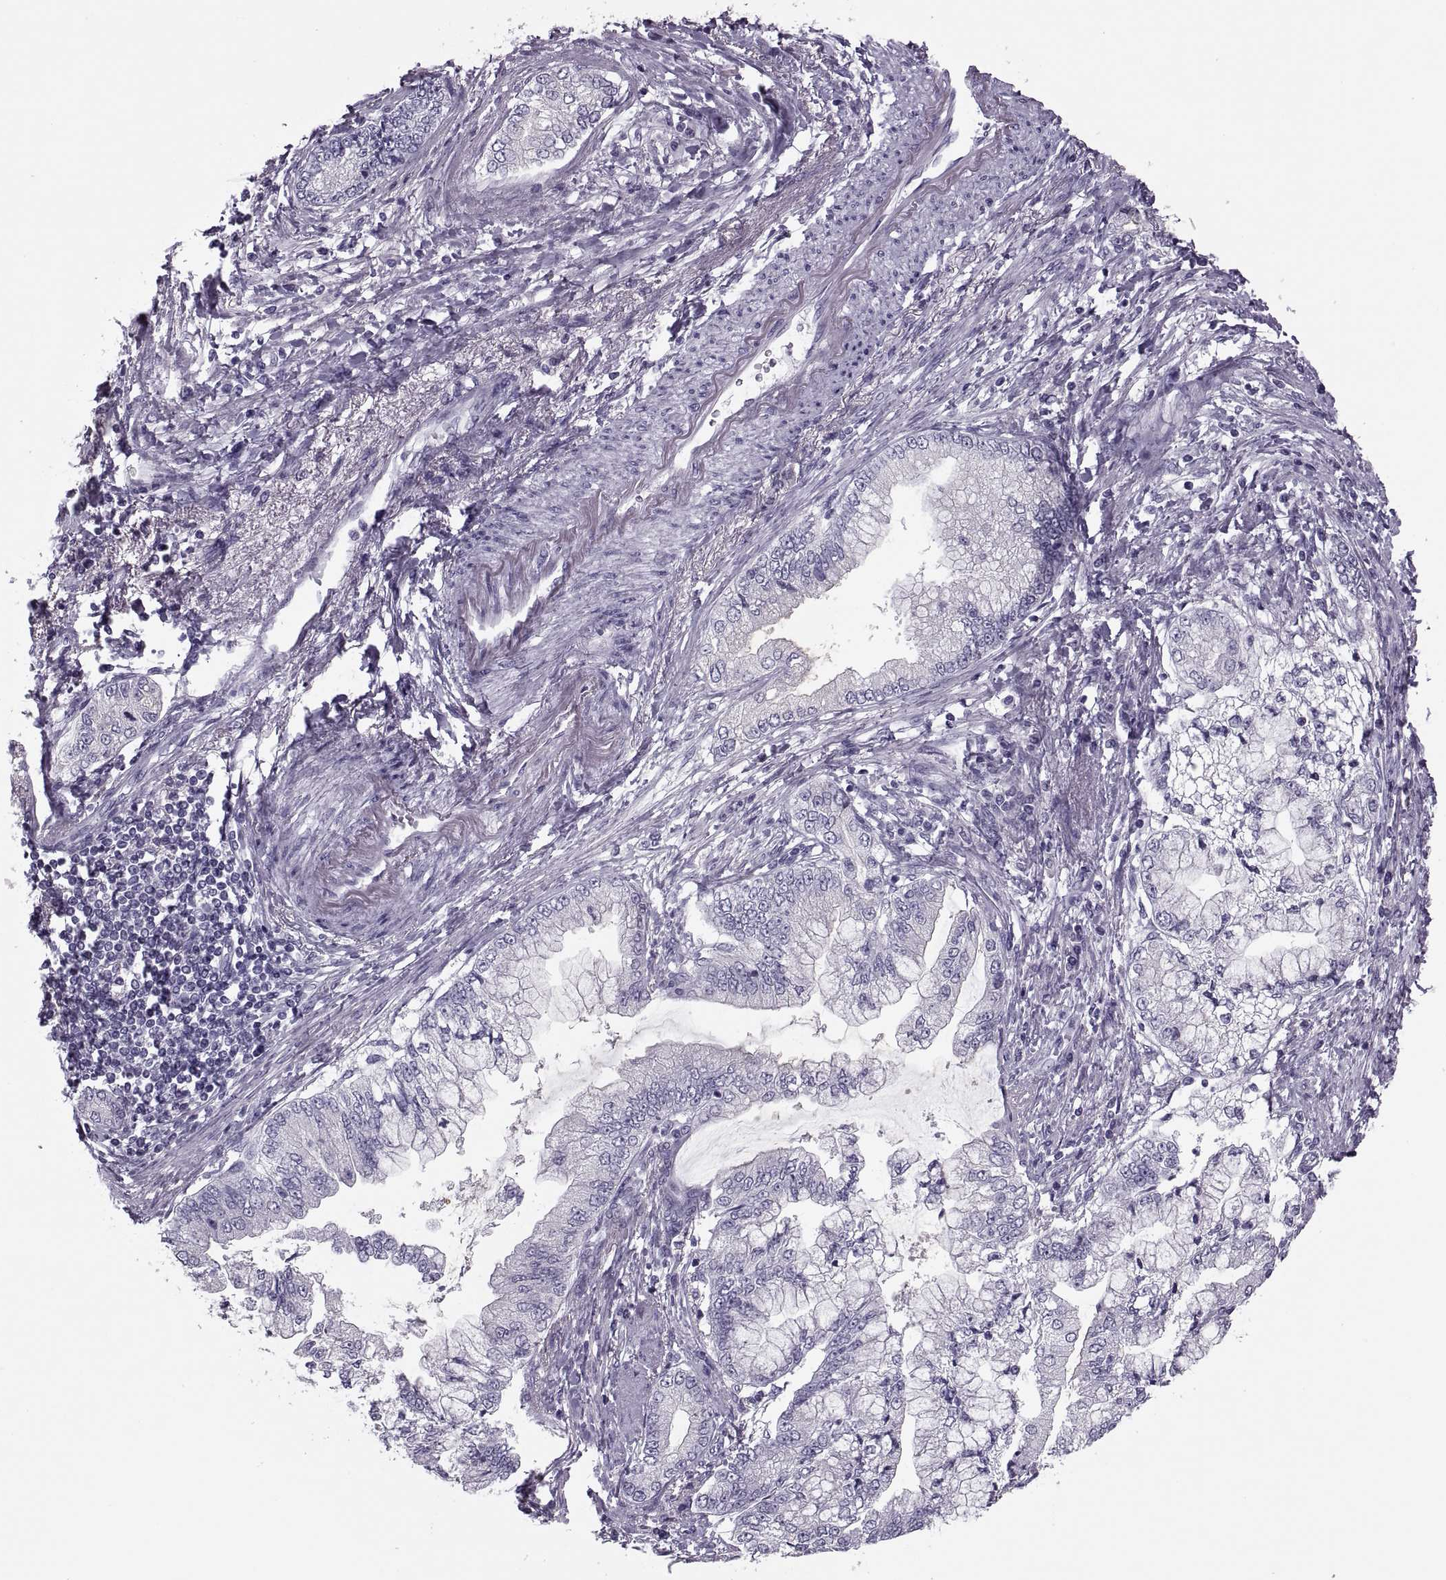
{"staining": {"intensity": "negative", "quantity": "none", "location": "none"}, "tissue": "stomach cancer", "cell_type": "Tumor cells", "image_type": "cancer", "snomed": [{"axis": "morphology", "description": "Adenocarcinoma, NOS"}, {"axis": "topography", "description": "Stomach, upper"}], "caption": "Immunohistochemical staining of stomach adenocarcinoma shows no significant expression in tumor cells. (Brightfield microscopy of DAB (3,3'-diaminobenzidine) immunohistochemistry (IHC) at high magnification).", "gene": "PRSS54", "patient": {"sex": "female", "age": 74}}